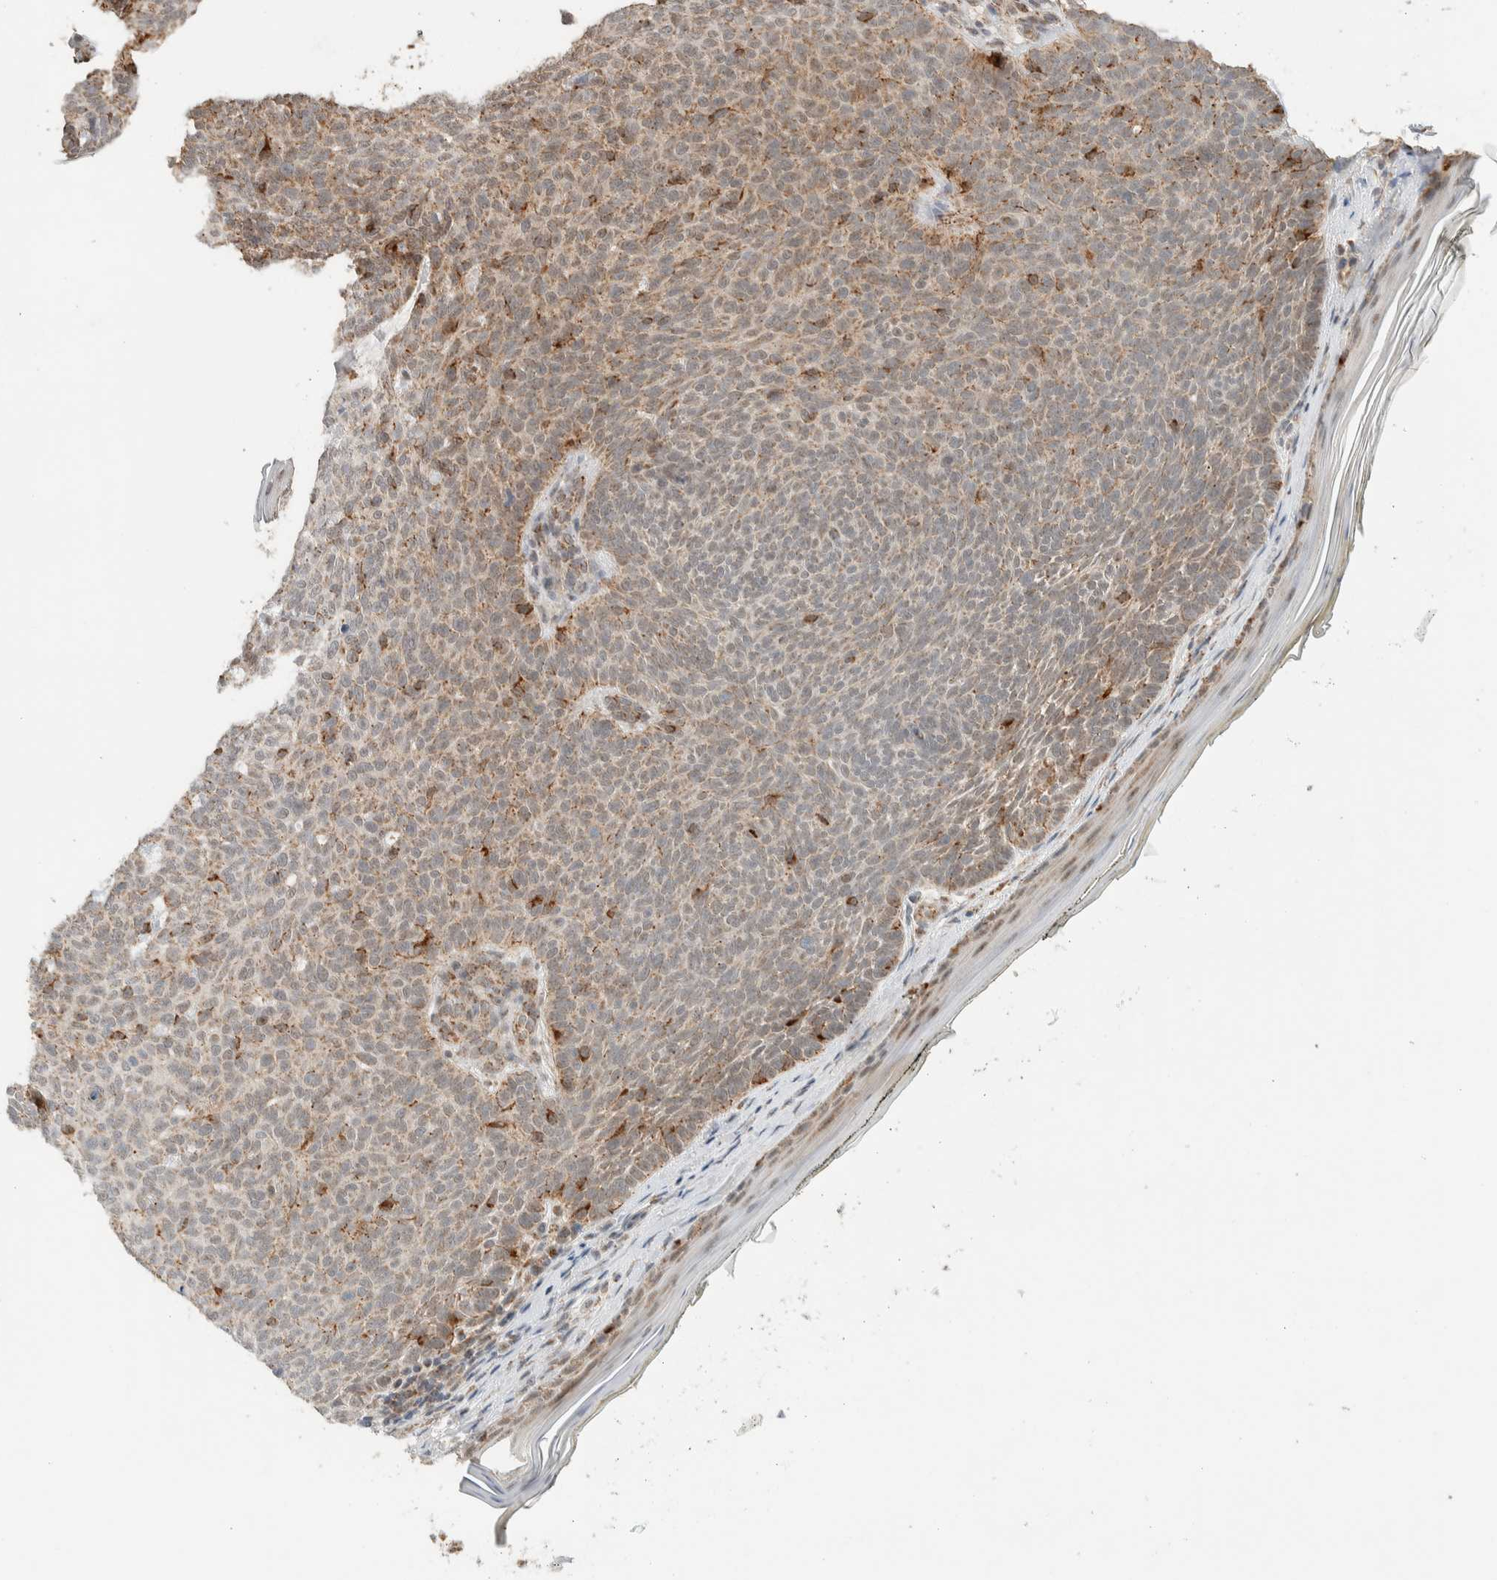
{"staining": {"intensity": "moderate", "quantity": ">75%", "location": "cytoplasmic/membranous"}, "tissue": "skin cancer", "cell_type": "Tumor cells", "image_type": "cancer", "snomed": [{"axis": "morphology", "description": "Basal cell carcinoma"}, {"axis": "topography", "description": "Skin"}], "caption": "A histopathology image showing moderate cytoplasmic/membranous positivity in approximately >75% of tumor cells in skin basal cell carcinoma, as visualized by brown immunohistochemical staining.", "gene": "MRPL41", "patient": {"sex": "male", "age": 61}}